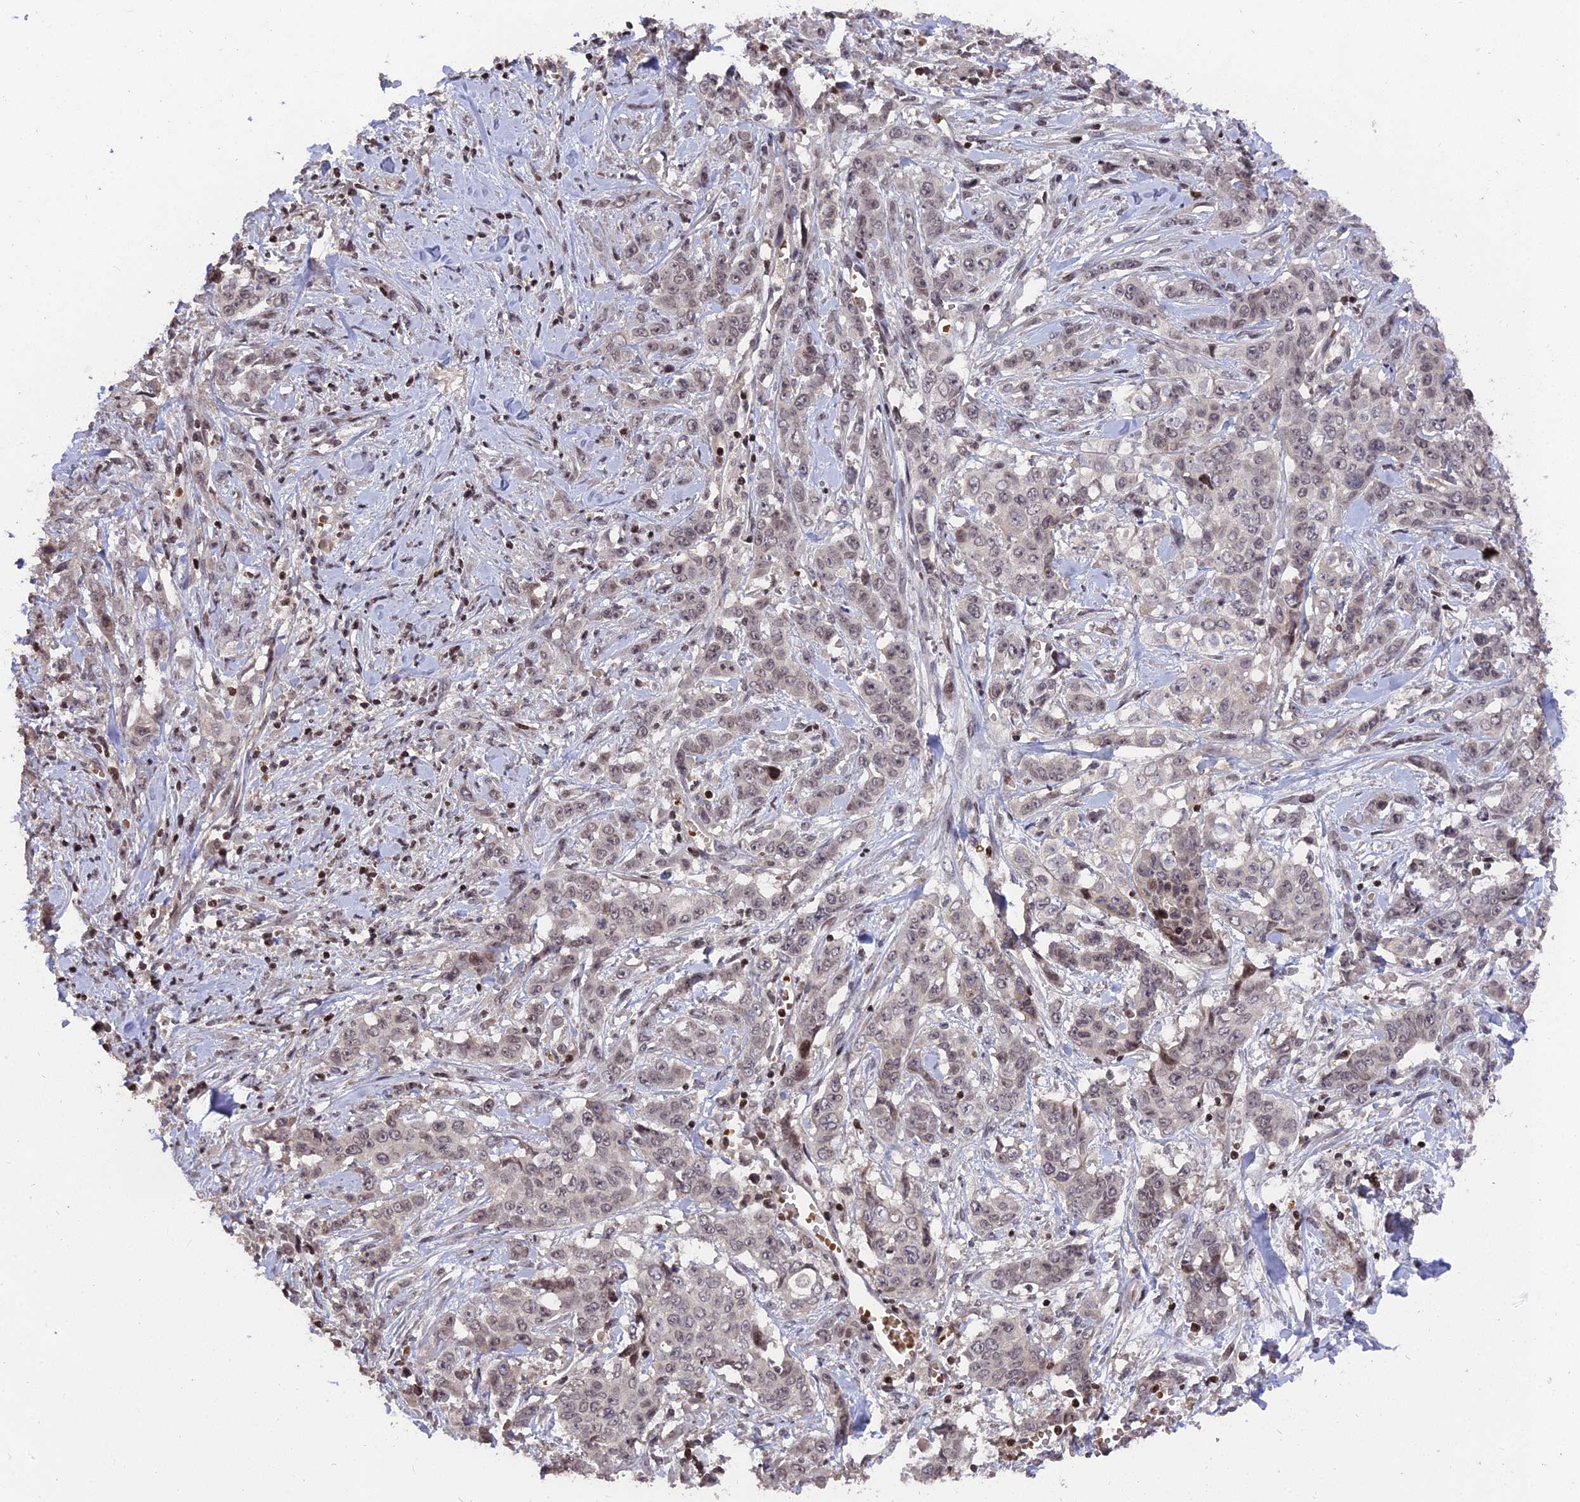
{"staining": {"intensity": "weak", "quantity": "<25%", "location": "nuclear"}, "tissue": "stomach cancer", "cell_type": "Tumor cells", "image_type": "cancer", "snomed": [{"axis": "morphology", "description": "Adenocarcinoma, NOS"}, {"axis": "topography", "description": "Stomach, upper"}], "caption": "A micrograph of human stomach cancer is negative for staining in tumor cells.", "gene": "NR1H3", "patient": {"sex": "male", "age": 62}}